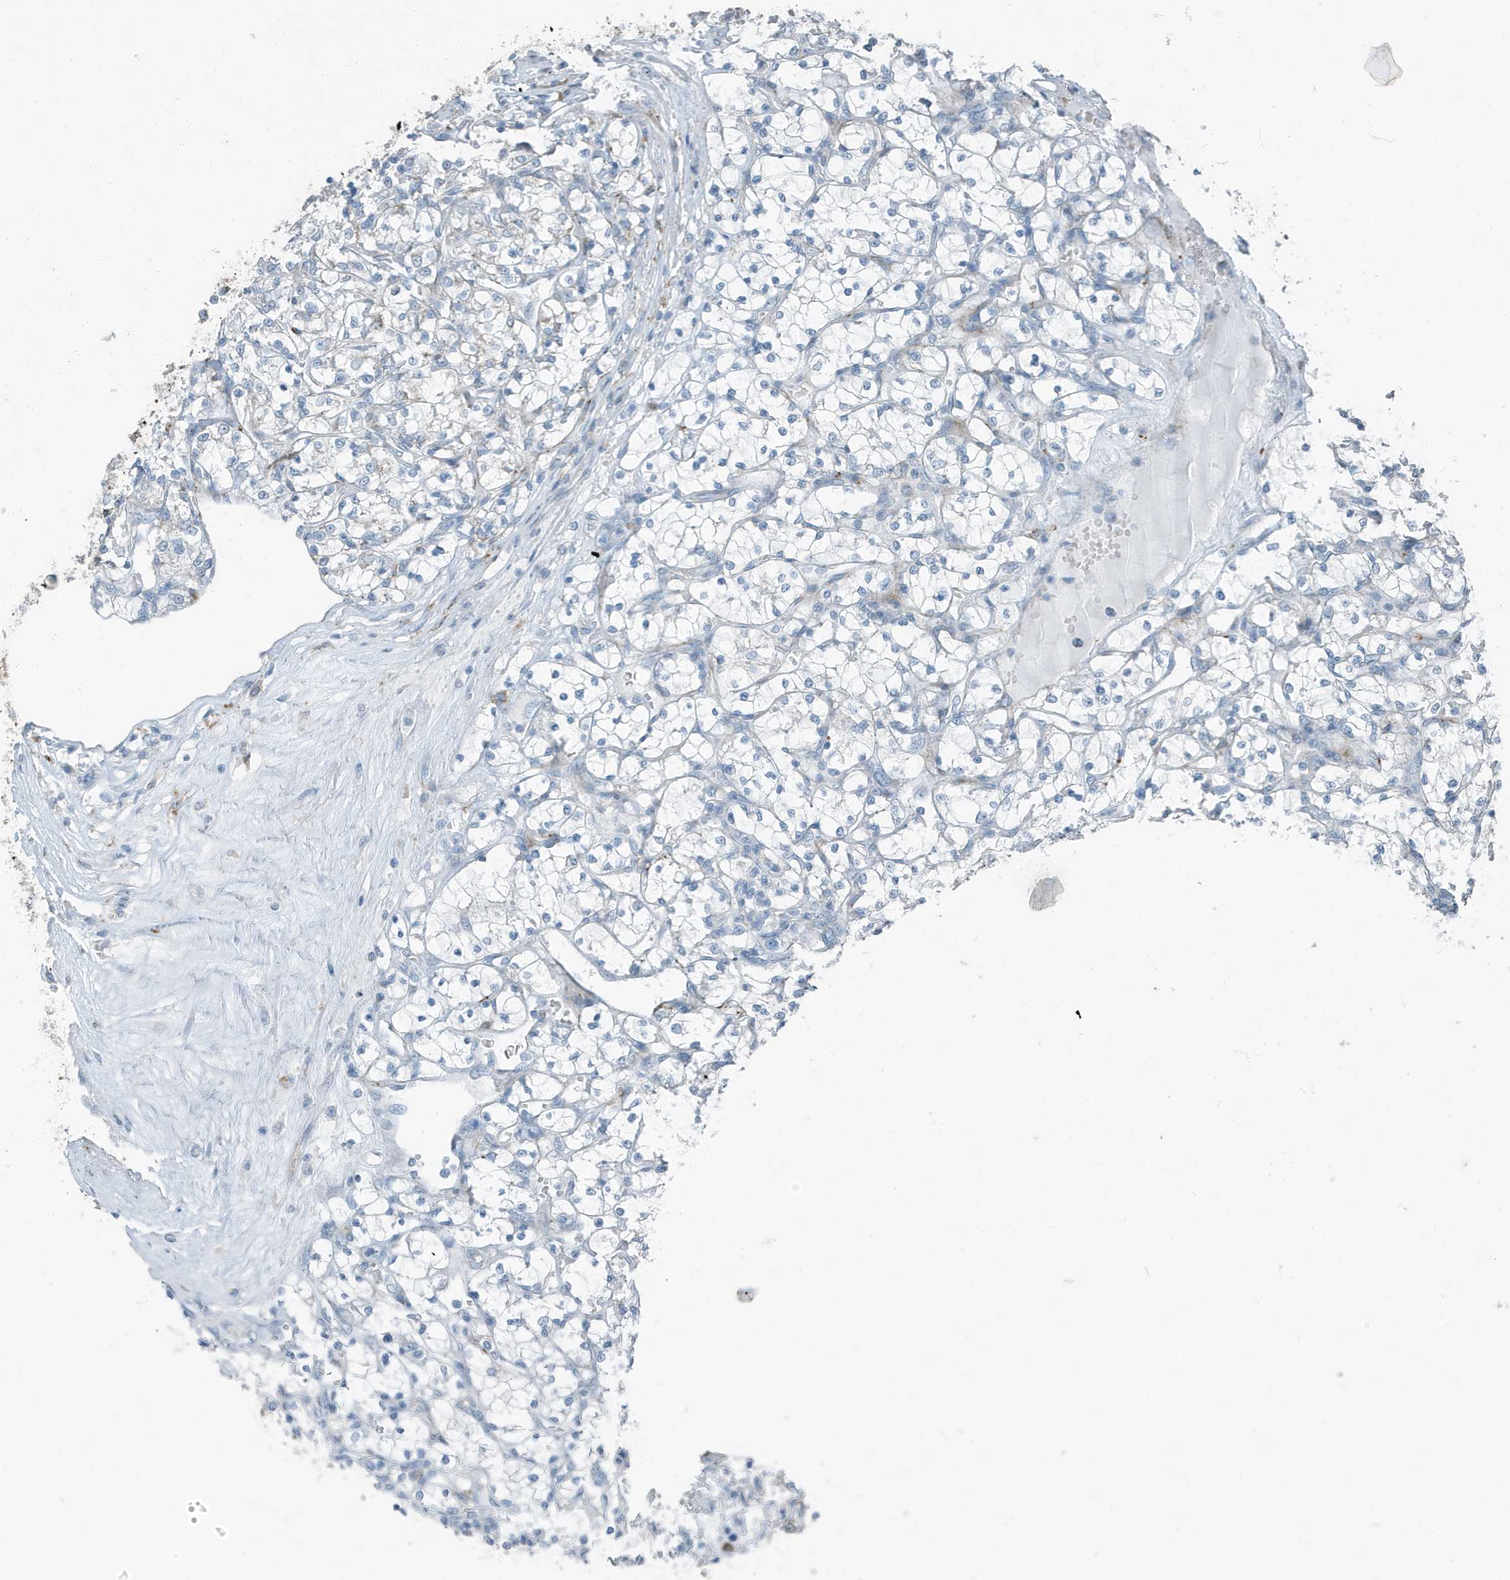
{"staining": {"intensity": "negative", "quantity": "none", "location": "none"}, "tissue": "renal cancer", "cell_type": "Tumor cells", "image_type": "cancer", "snomed": [{"axis": "morphology", "description": "Adenocarcinoma, NOS"}, {"axis": "topography", "description": "Kidney"}], "caption": "Immunohistochemistry (IHC) of renal cancer (adenocarcinoma) displays no staining in tumor cells.", "gene": "FAM162A", "patient": {"sex": "female", "age": 69}}